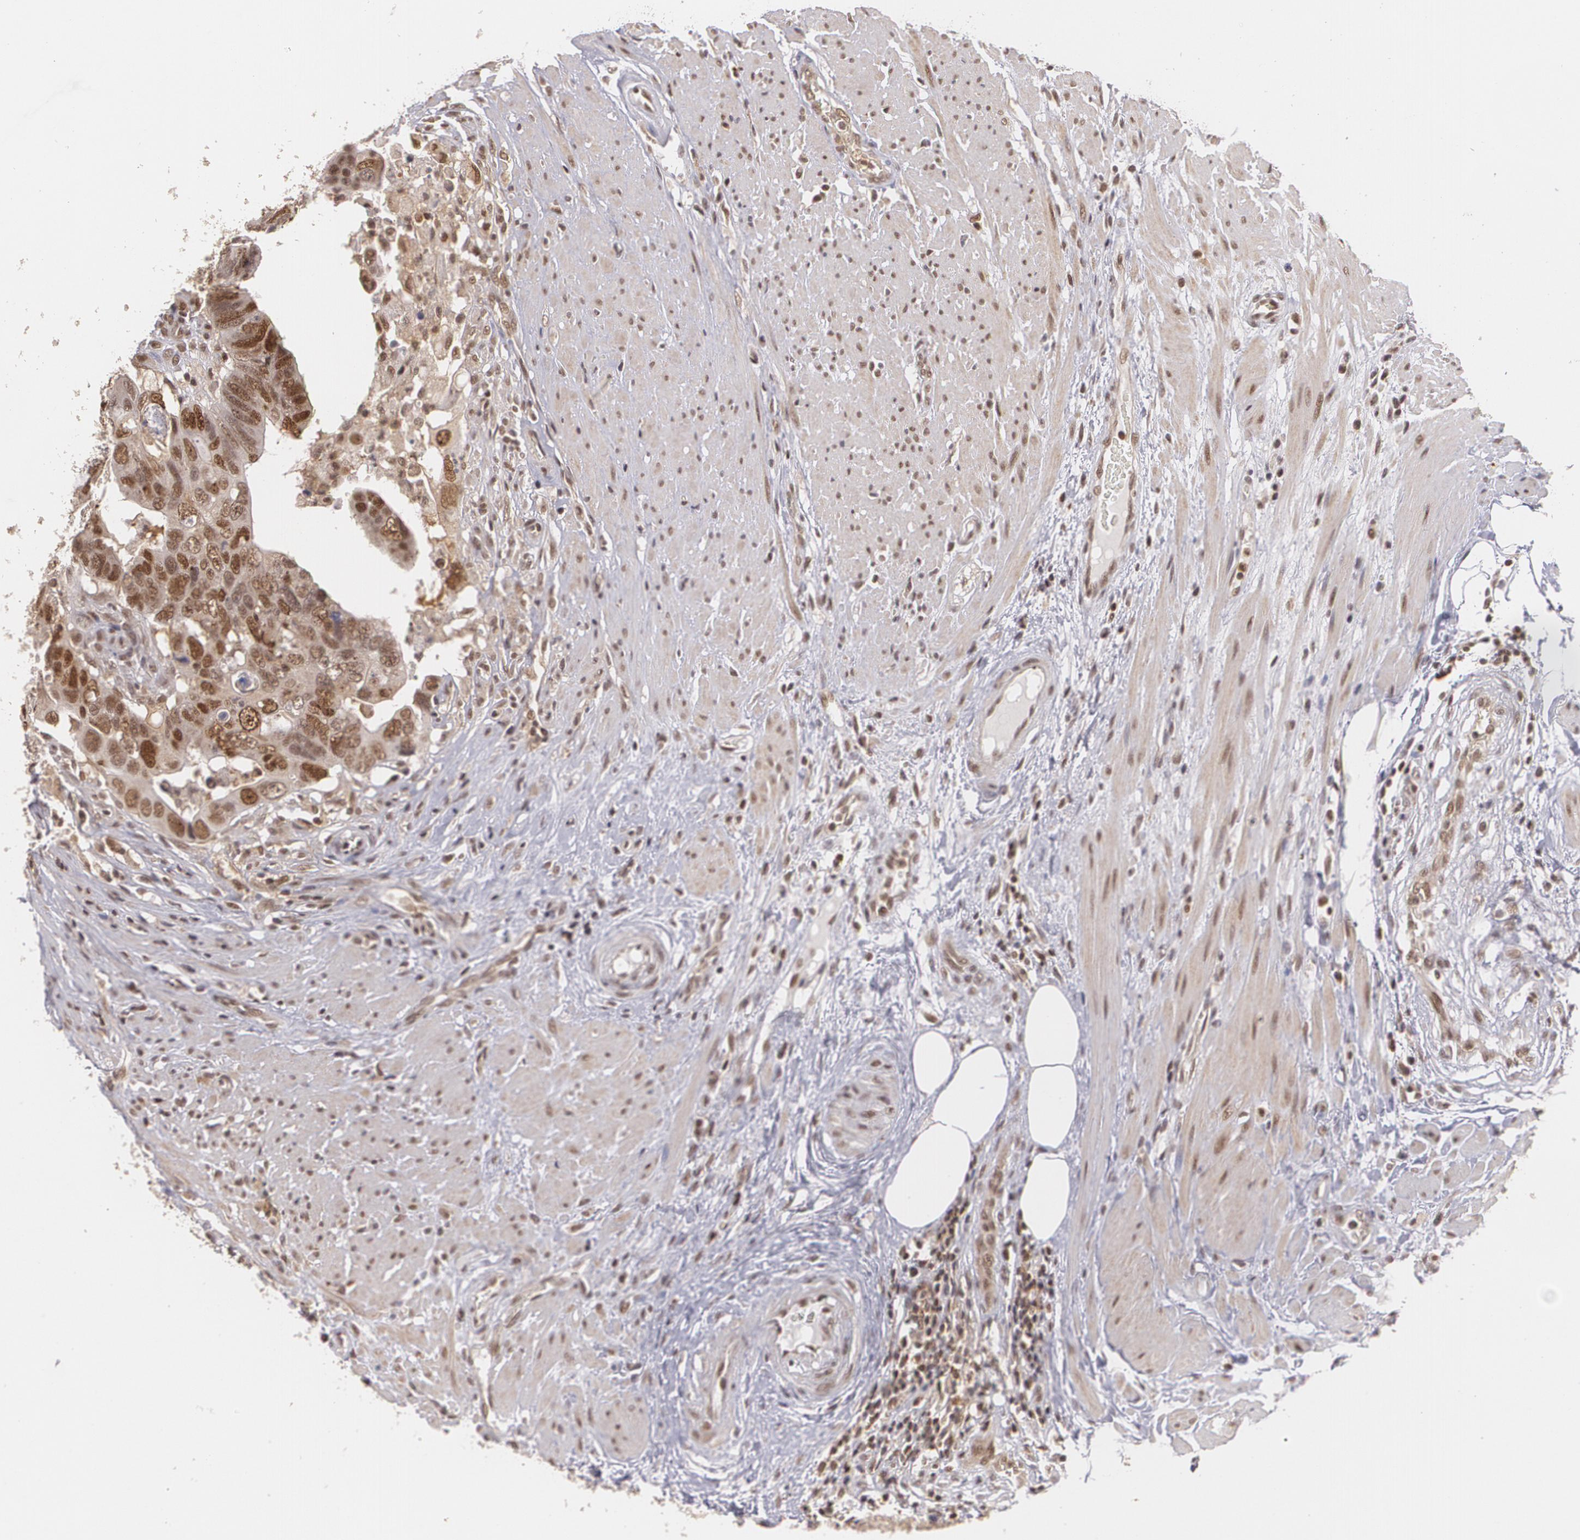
{"staining": {"intensity": "moderate", "quantity": "25%-75%", "location": "cytoplasmic/membranous,nuclear"}, "tissue": "colorectal cancer", "cell_type": "Tumor cells", "image_type": "cancer", "snomed": [{"axis": "morphology", "description": "Adenocarcinoma, NOS"}, {"axis": "topography", "description": "Rectum"}], "caption": "Human colorectal cancer (adenocarcinoma) stained for a protein (brown) demonstrates moderate cytoplasmic/membranous and nuclear positive staining in about 25%-75% of tumor cells.", "gene": "CUL2", "patient": {"sex": "male", "age": 53}}